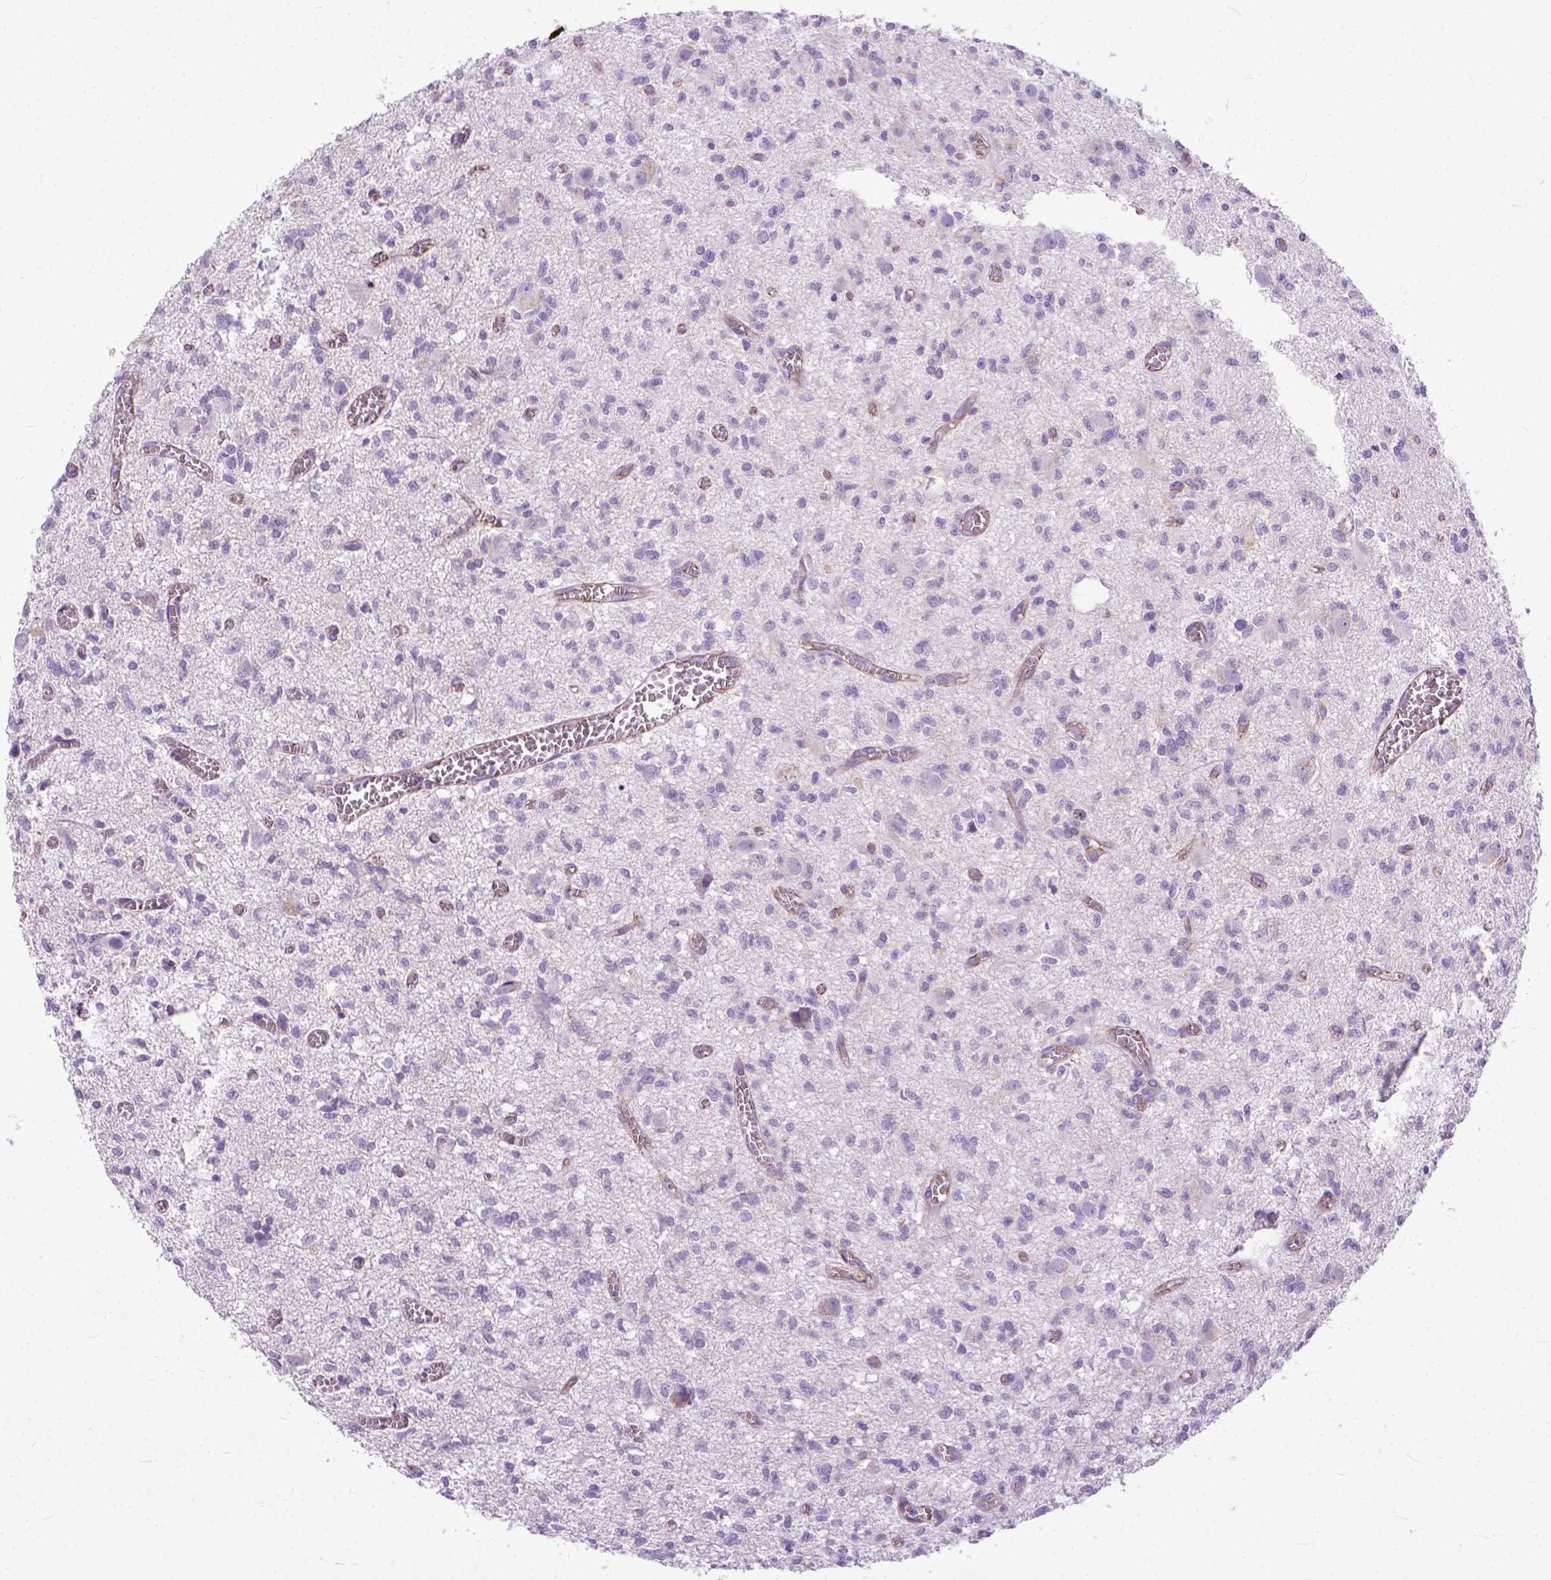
{"staining": {"intensity": "negative", "quantity": "none", "location": "none"}, "tissue": "glioma", "cell_type": "Tumor cells", "image_type": "cancer", "snomed": [{"axis": "morphology", "description": "Glioma, malignant, Low grade"}, {"axis": "topography", "description": "Brain"}], "caption": "DAB (3,3'-diaminobenzidine) immunohistochemical staining of low-grade glioma (malignant) exhibits no significant expression in tumor cells.", "gene": "ADGRF1", "patient": {"sex": "male", "age": 64}}